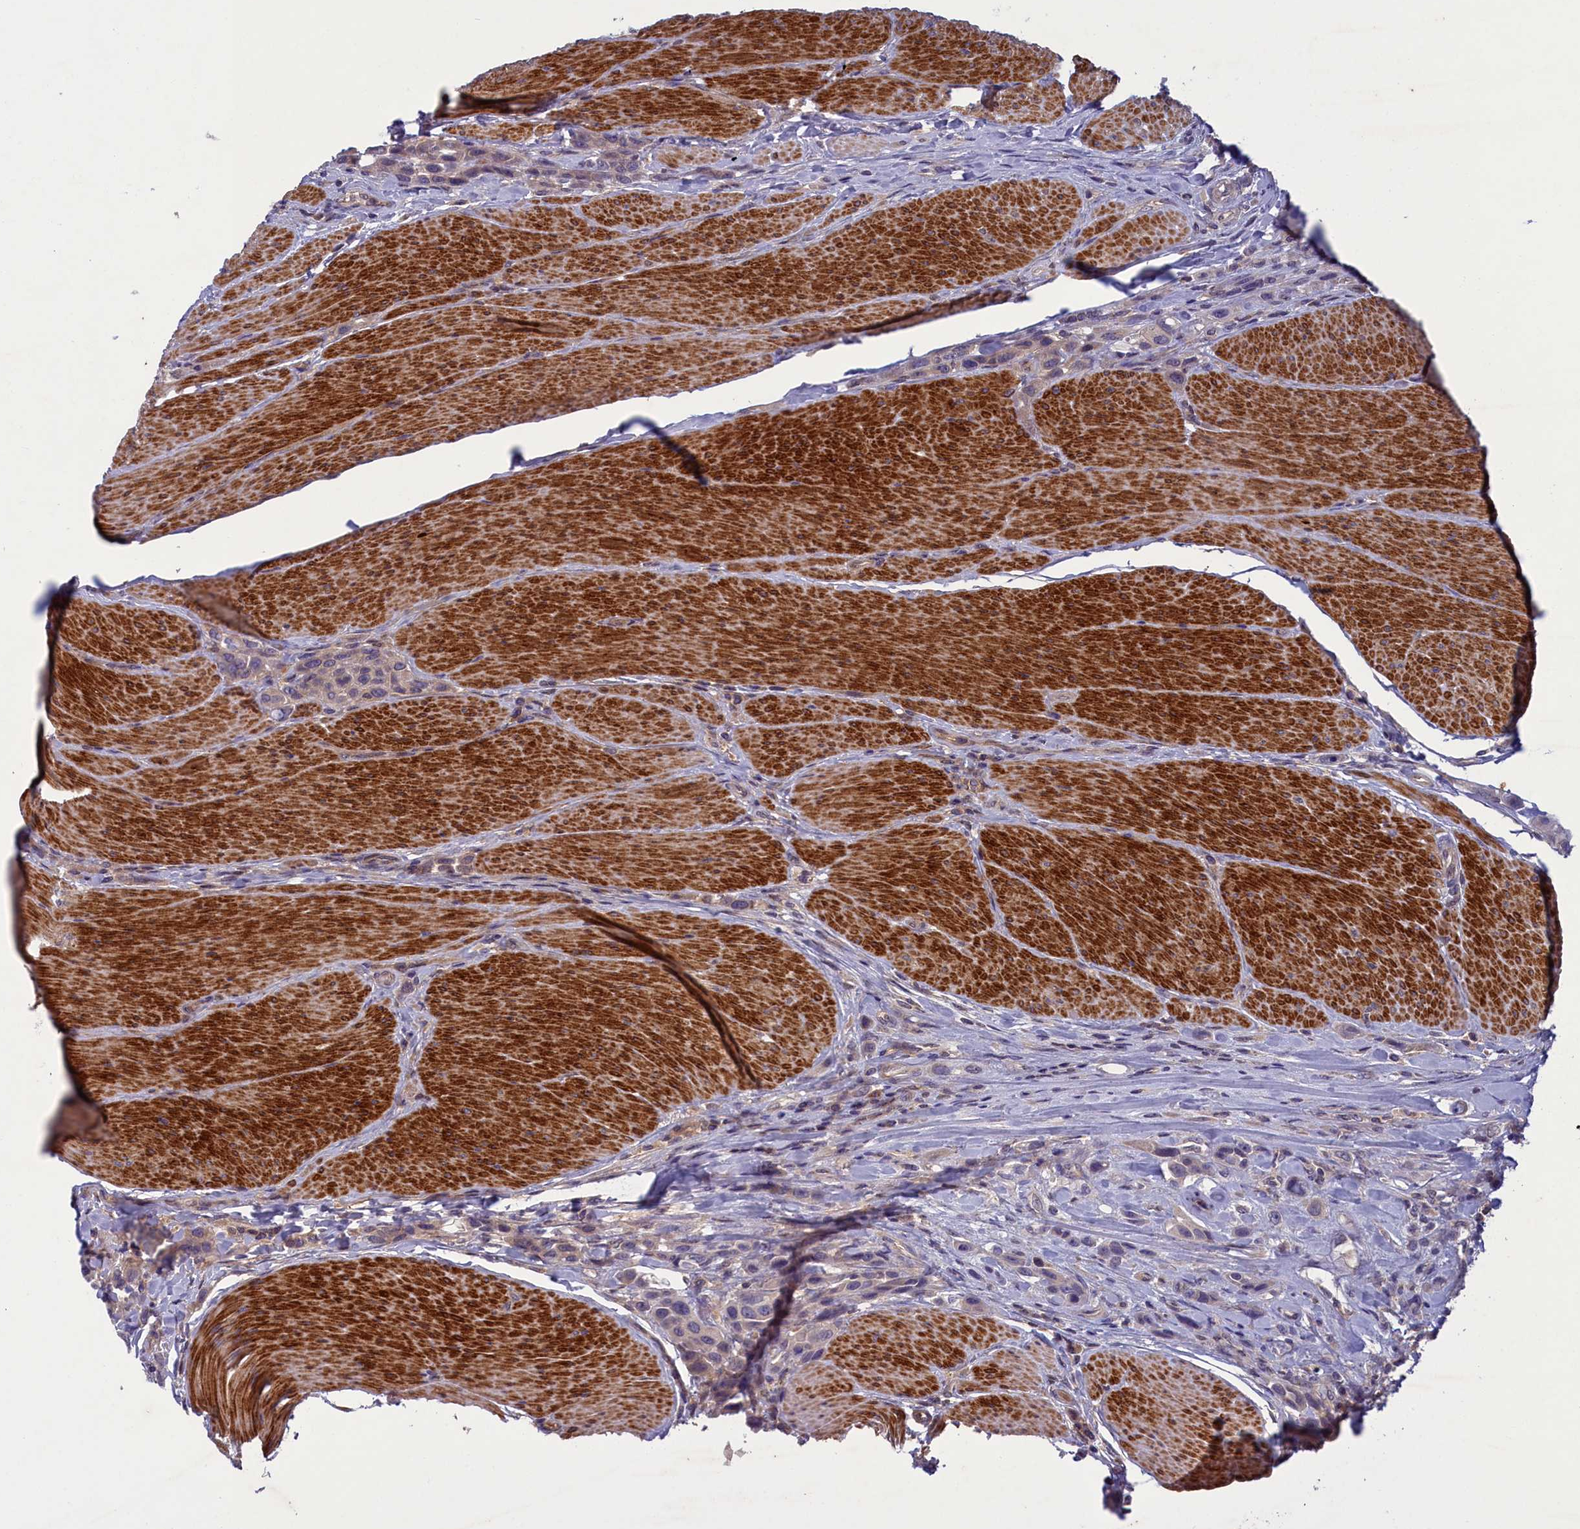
{"staining": {"intensity": "weak", "quantity": "25%-75%", "location": "cytoplasmic/membranous"}, "tissue": "urothelial cancer", "cell_type": "Tumor cells", "image_type": "cancer", "snomed": [{"axis": "morphology", "description": "Urothelial carcinoma, High grade"}, {"axis": "topography", "description": "Urinary bladder"}], "caption": "DAB immunohistochemical staining of human urothelial carcinoma (high-grade) displays weak cytoplasmic/membranous protein expression in about 25%-75% of tumor cells. (DAB (3,3'-diaminobenzidine) = brown stain, brightfield microscopy at high magnification).", "gene": "NUBP1", "patient": {"sex": "male", "age": 50}}